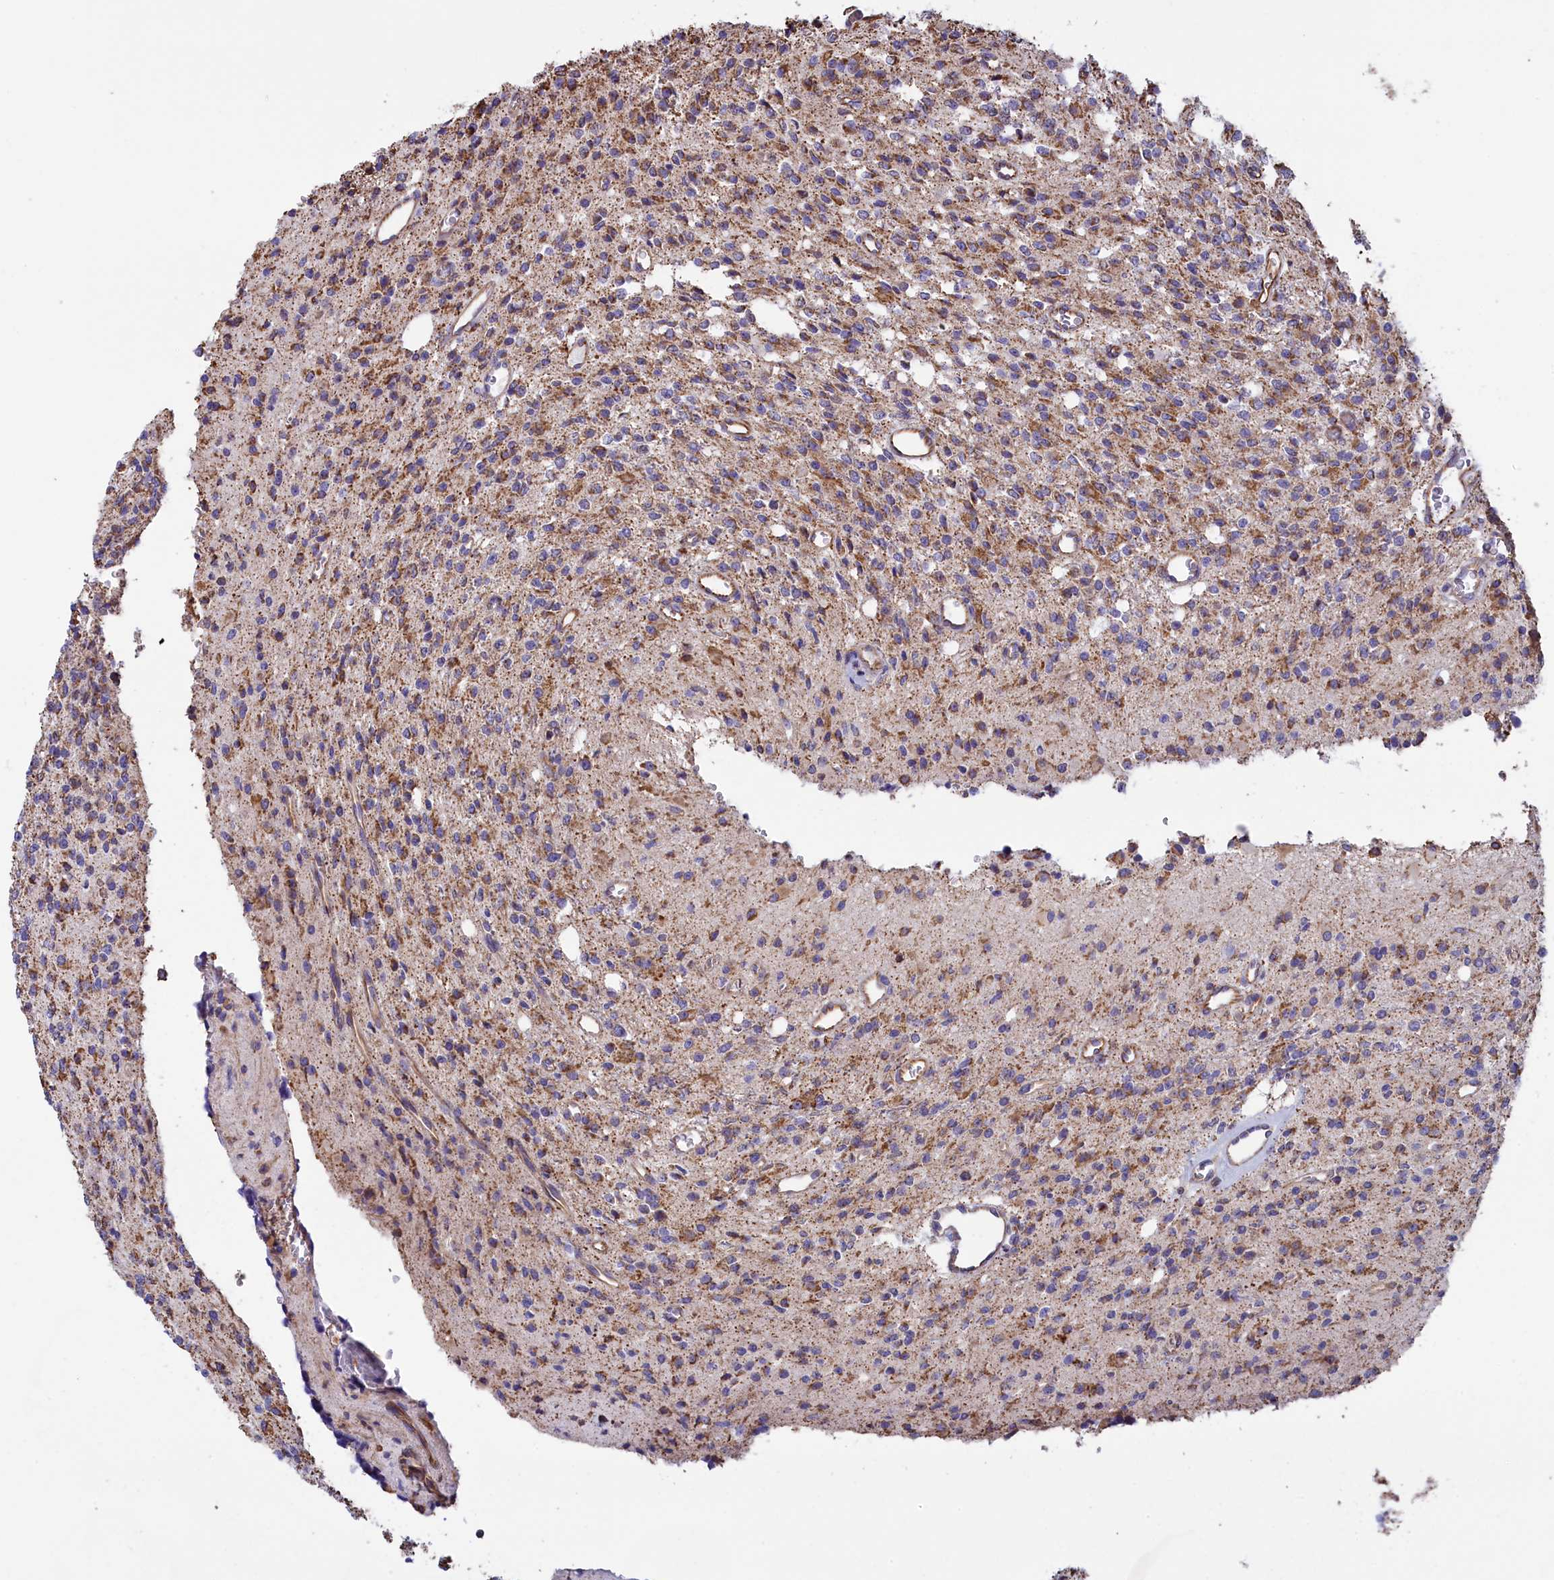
{"staining": {"intensity": "moderate", "quantity": ">75%", "location": "cytoplasmic/membranous"}, "tissue": "glioma", "cell_type": "Tumor cells", "image_type": "cancer", "snomed": [{"axis": "morphology", "description": "Glioma, malignant, High grade"}, {"axis": "topography", "description": "Brain"}], "caption": "Immunohistochemistry (IHC) histopathology image of neoplastic tissue: human glioma stained using immunohistochemistry reveals medium levels of moderate protein expression localized specifically in the cytoplasmic/membranous of tumor cells, appearing as a cytoplasmic/membranous brown color.", "gene": "GATB", "patient": {"sex": "male", "age": 34}}